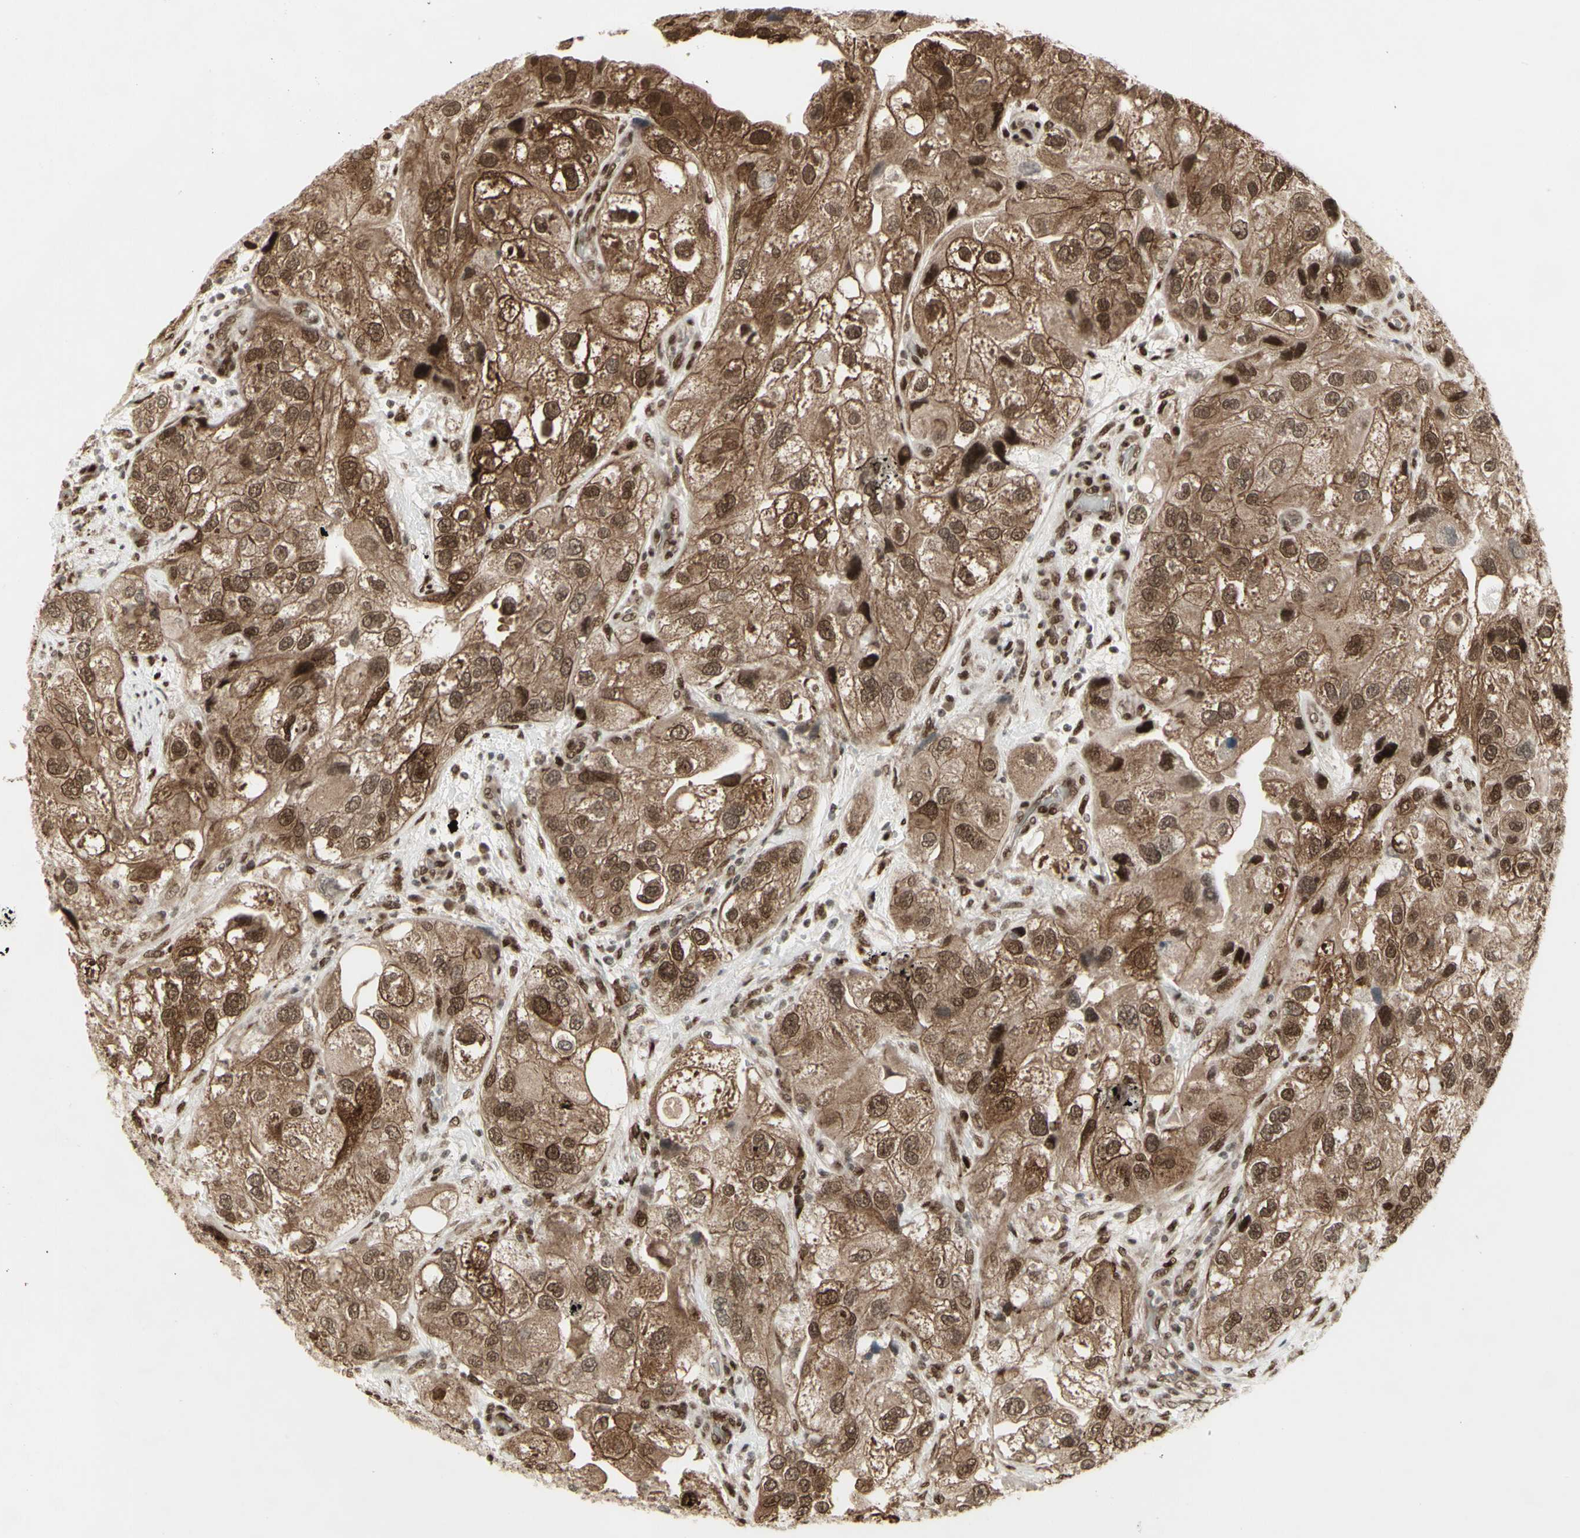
{"staining": {"intensity": "strong", "quantity": "25%-75%", "location": "cytoplasmic/membranous,nuclear"}, "tissue": "urothelial cancer", "cell_type": "Tumor cells", "image_type": "cancer", "snomed": [{"axis": "morphology", "description": "Urothelial carcinoma, High grade"}, {"axis": "topography", "description": "Urinary bladder"}], "caption": "Brown immunohistochemical staining in urothelial cancer demonstrates strong cytoplasmic/membranous and nuclear staining in about 25%-75% of tumor cells.", "gene": "CBX1", "patient": {"sex": "female", "age": 64}}